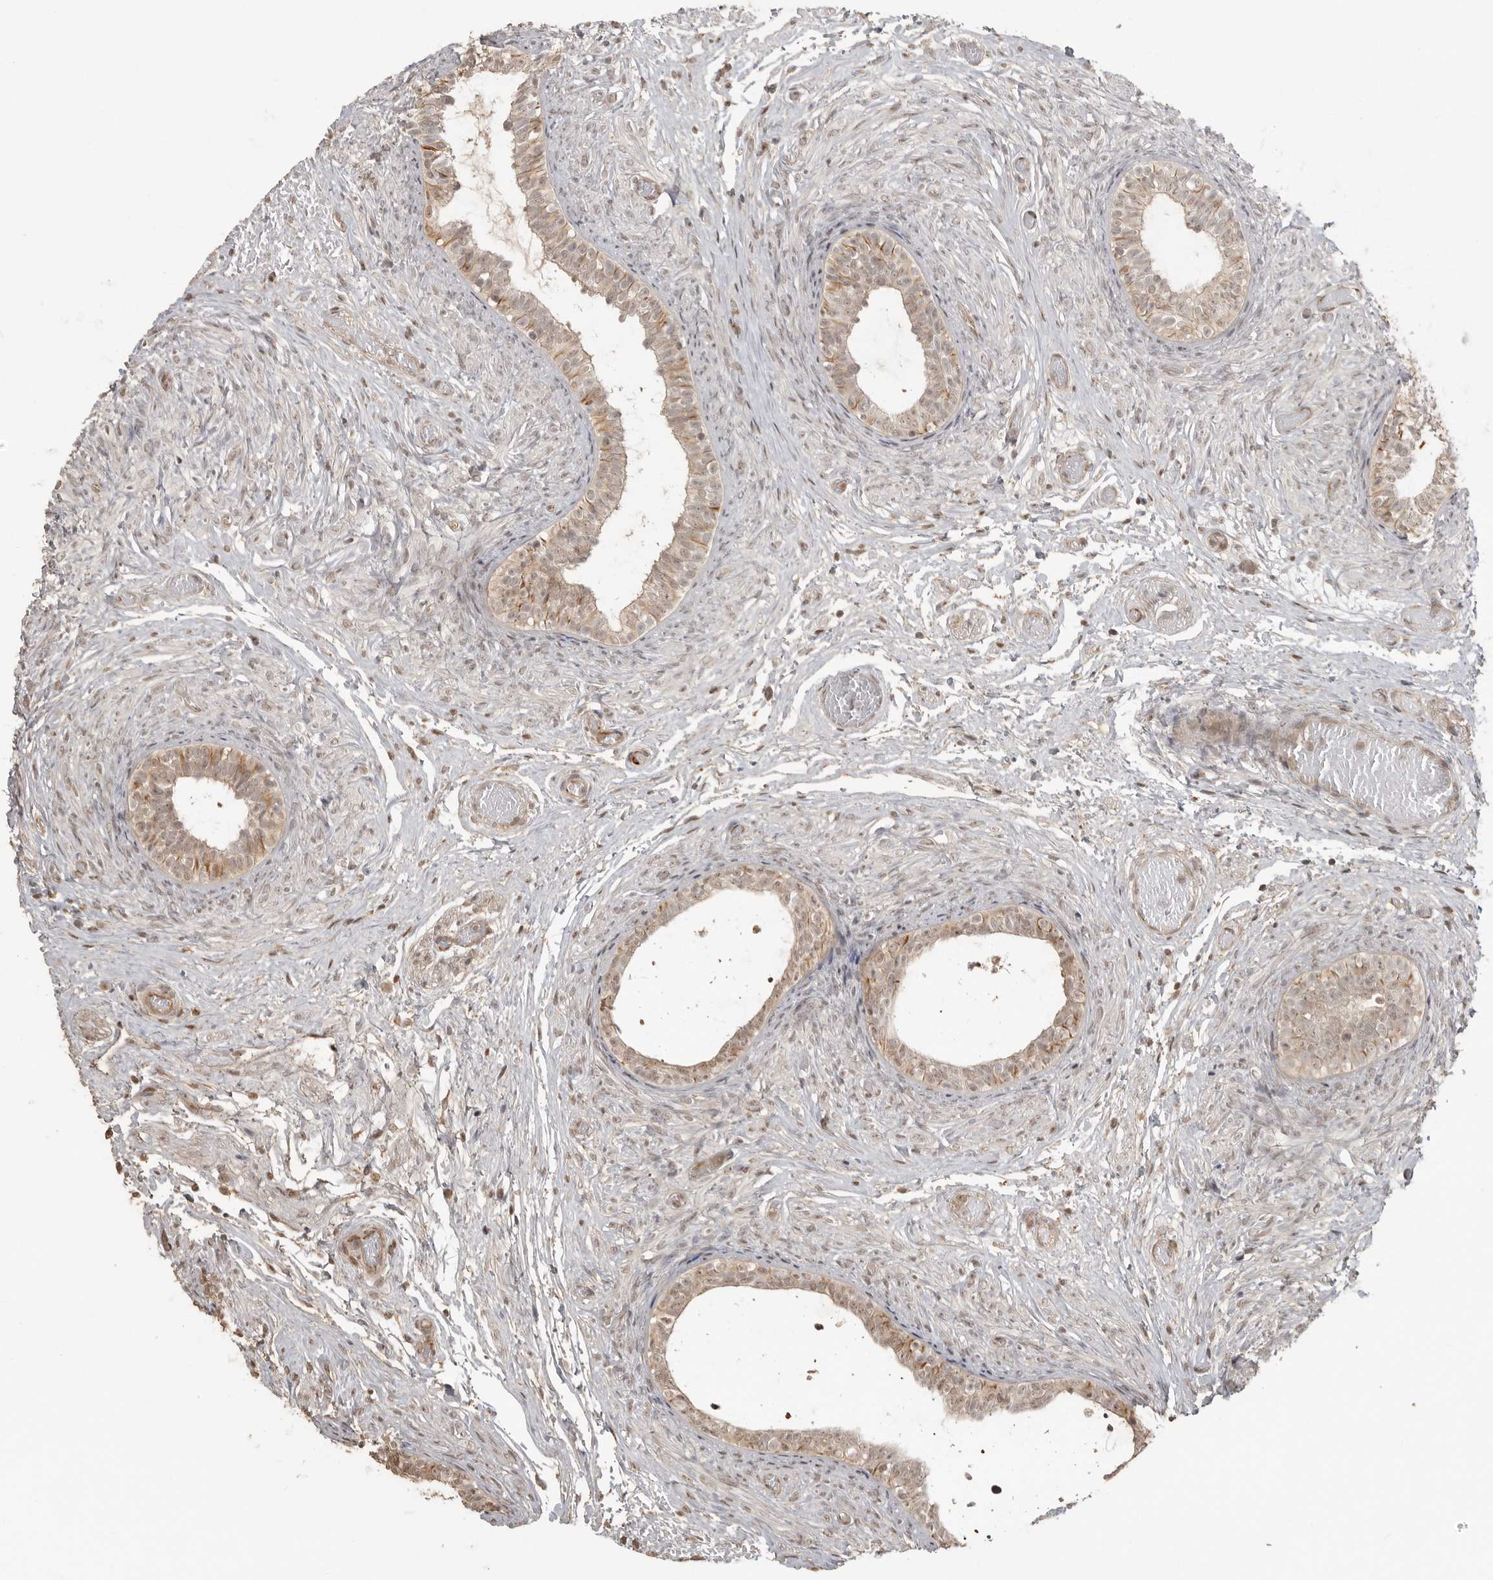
{"staining": {"intensity": "moderate", "quantity": ">75%", "location": "cytoplasmic/membranous"}, "tissue": "epididymis", "cell_type": "Glandular cells", "image_type": "normal", "snomed": [{"axis": "morphology", "description": "Normal tissue, NOS"}, {"axis": "topography", "description": "Epididymis"}], "caption": "Unremarkable epididymis was stained to show a protein in brown. There is medium levels of moderate cytoplasmic/membranous staining in about >75% of glandular cells.", "gene": "SMG8", "patient": {"sex": "male", "age": 5}}